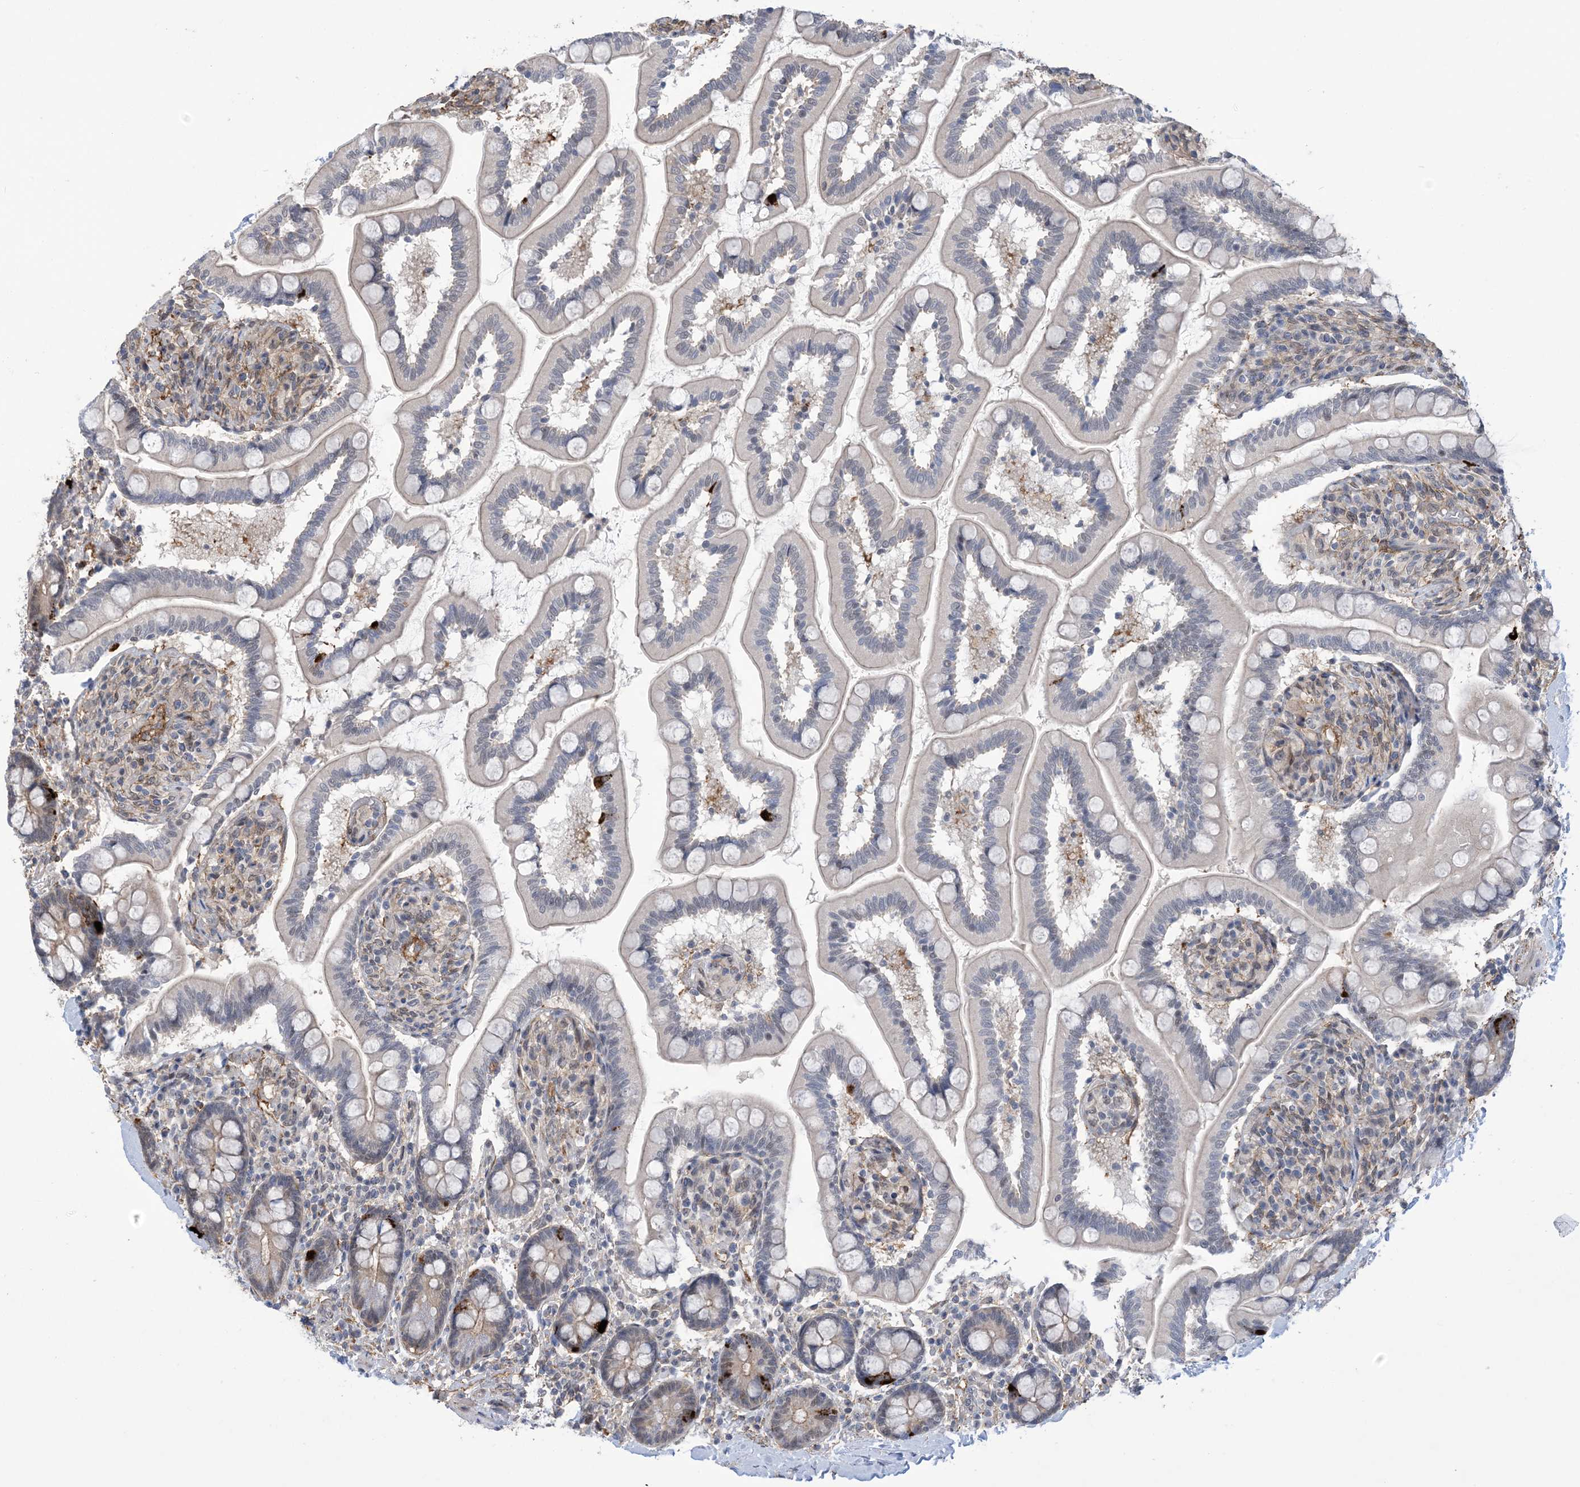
{"staining": {"intensity": "strong", "quantity": "<25%", "location": "cytoplasmic/membranous"}, "tissue": "small intestine", "cell_type": "Glandular cells", "image_type": "normal", "snomed": [{"axis": "morphology", "description": "Normal tissue, NOS"}, {"axis": "topography", "description": "Small intestine"}], "caption": "A brown stain shows strong cytoplasmic/membranous positivity of a protein in glandular cells of unremarkable small intestine. Using DAB (3,3'-diaminobenzidine) (brown) and hematoxylin (blue) stains, captured at high magnification using brightfield microscopy.", "gene": "ZNF8", "patient": {"sex": "female", "age": 64}}